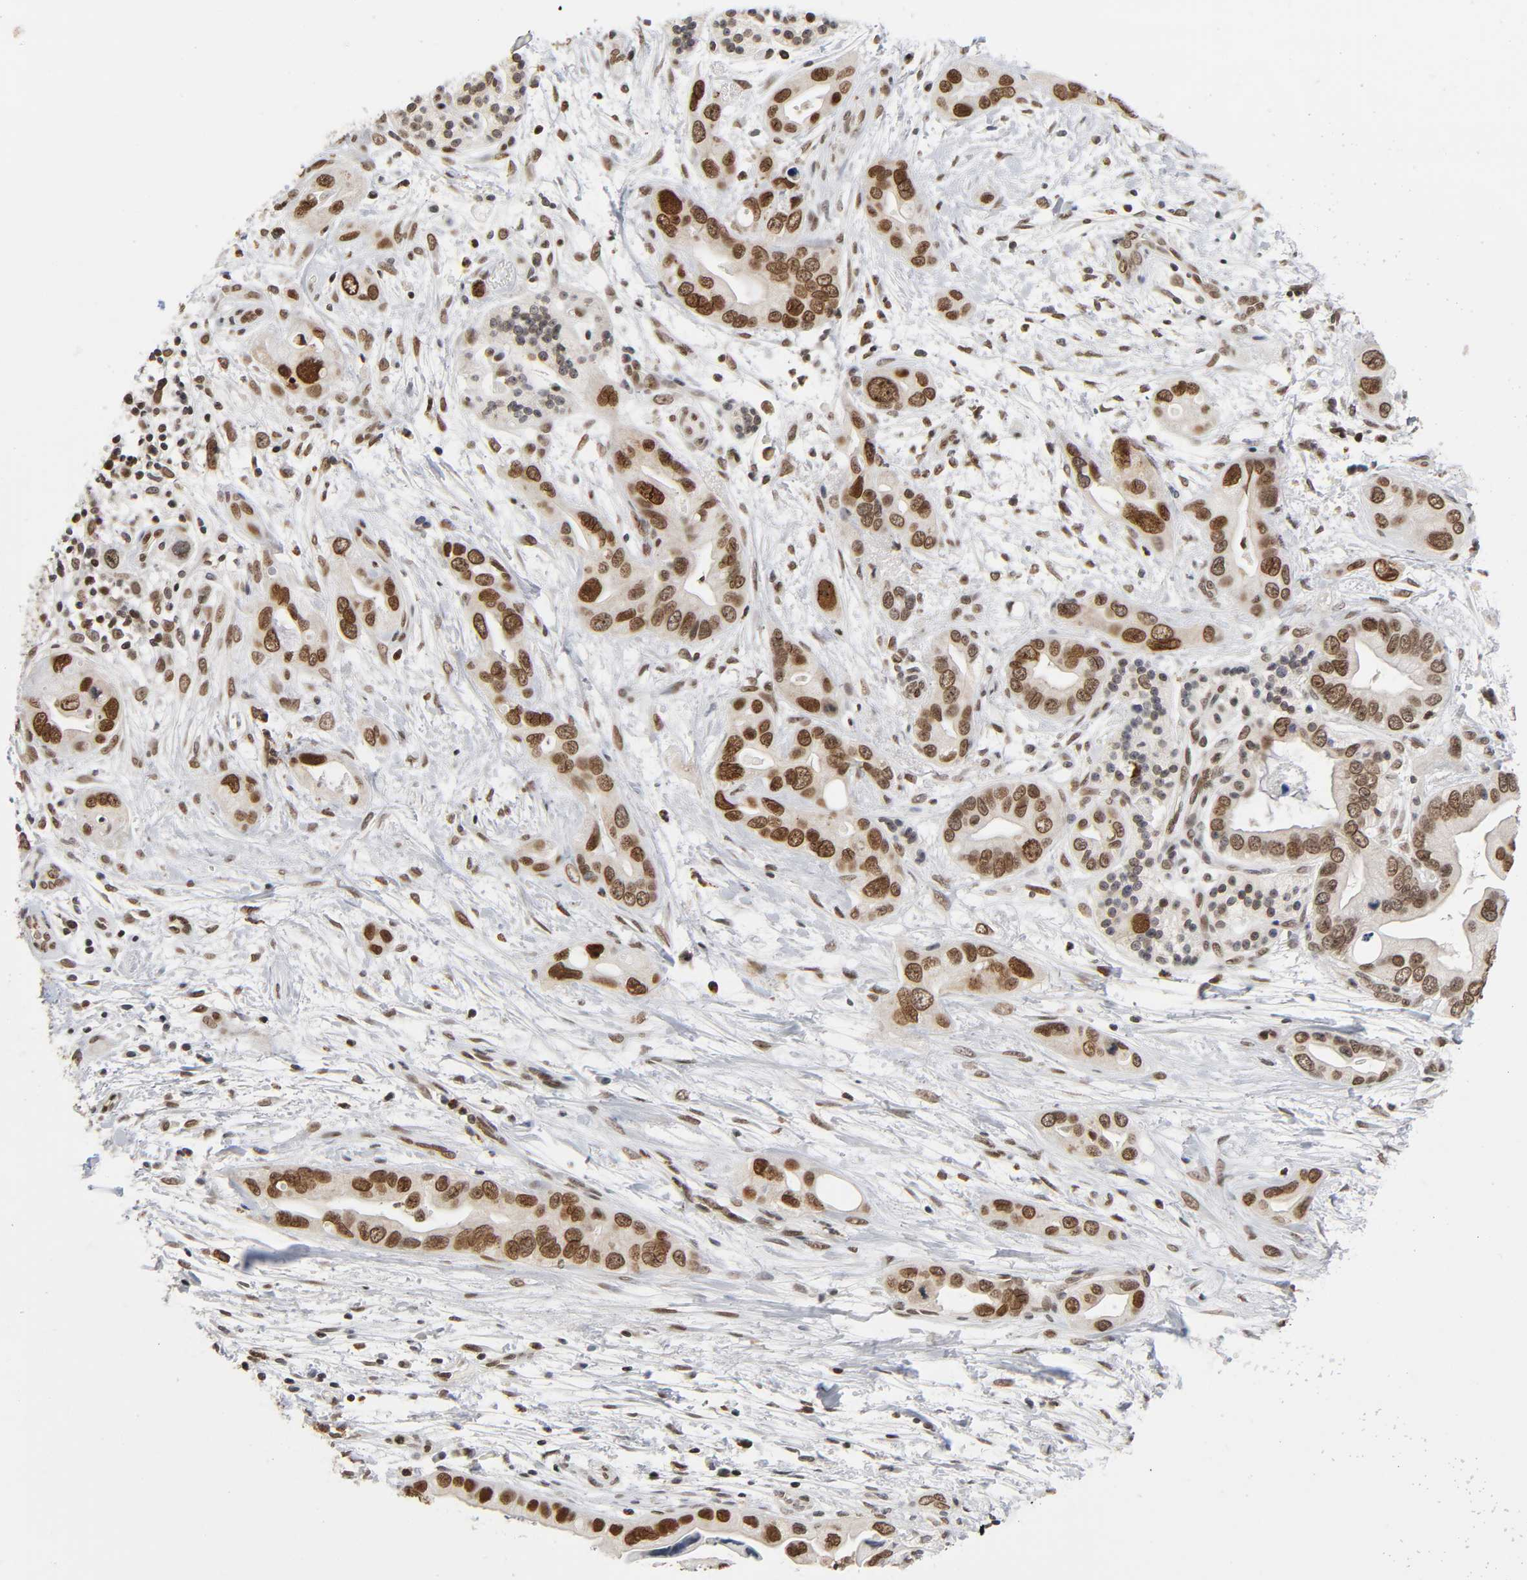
{"staining": {"intensity": "strong", "quantity": ">75%", "location": "nuclear"}, "tissue": "pancreatic cancer", "cell_type": "Tumor cells", "image_type": "cancer", "snomed": [{"axis": "morphology", "description": "Adenocarcinoma, NOS"}, {"axis": "topography", "description": "Pancreas"}], "caption": "Protein staining shows strong nuclear staining in approximately >75% of tumor cells in pancreatic cancer (adenocarcinoma).", "gene": "SUMO1", "patient": {"sex": "female", "age": 77}}